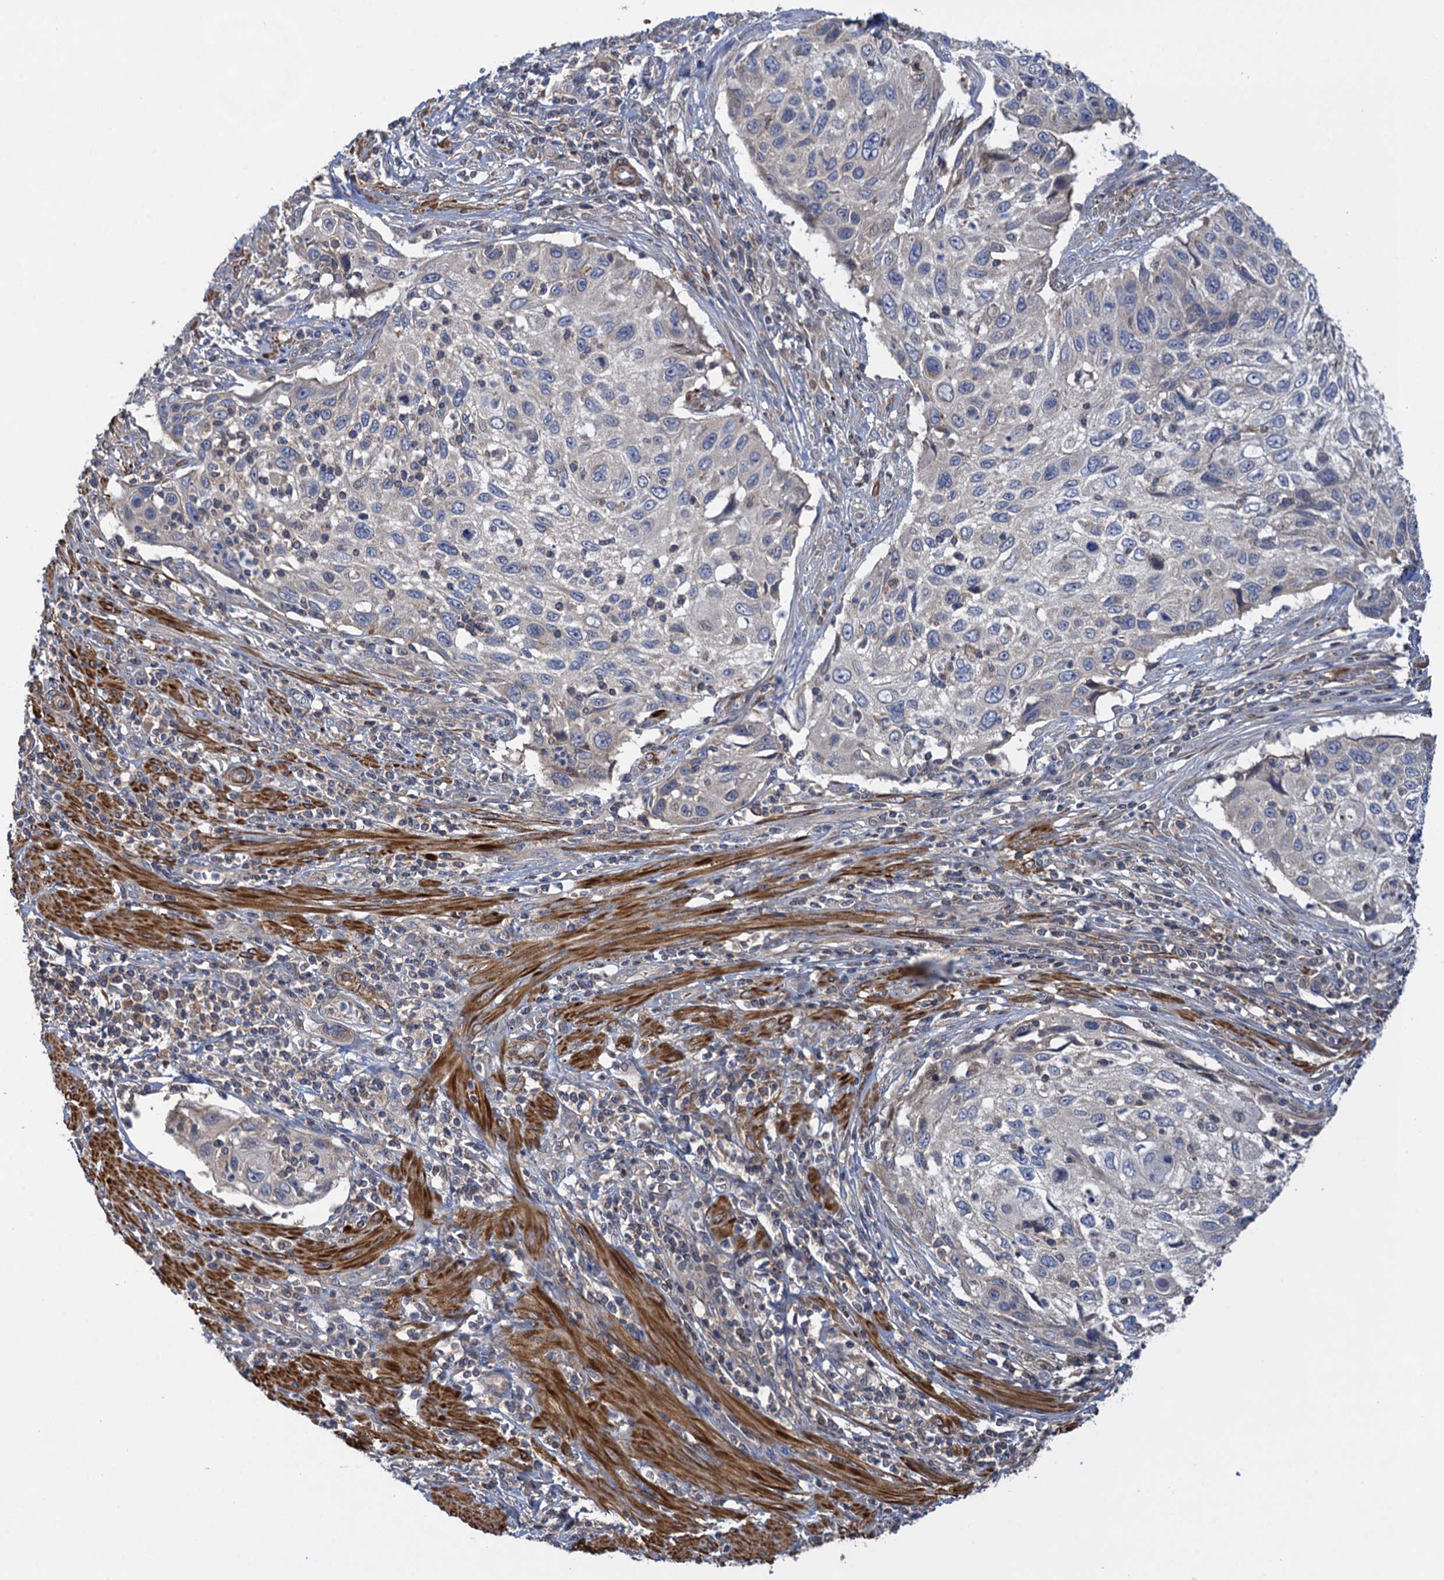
{"staining": {"intensity": "negative", "quantity": "none", "location": "none"}, "tissue": "cervical cancer", "cell_type": "Tumor cells", "image_type": "cancer", "snomed": [{"axis": "morphology", "description": "Squamous cell carcinoma, NOS"}, {"axis": "topography", "description": "Cervix"}], "caption": "The immunohistochemistry (IHC) micrograph has no significant staining in tumor cells of squamous cell carcinoma (cervical) tissue.", "gene": "WDR88", "patient": {"sex": "female", "age": 70}}